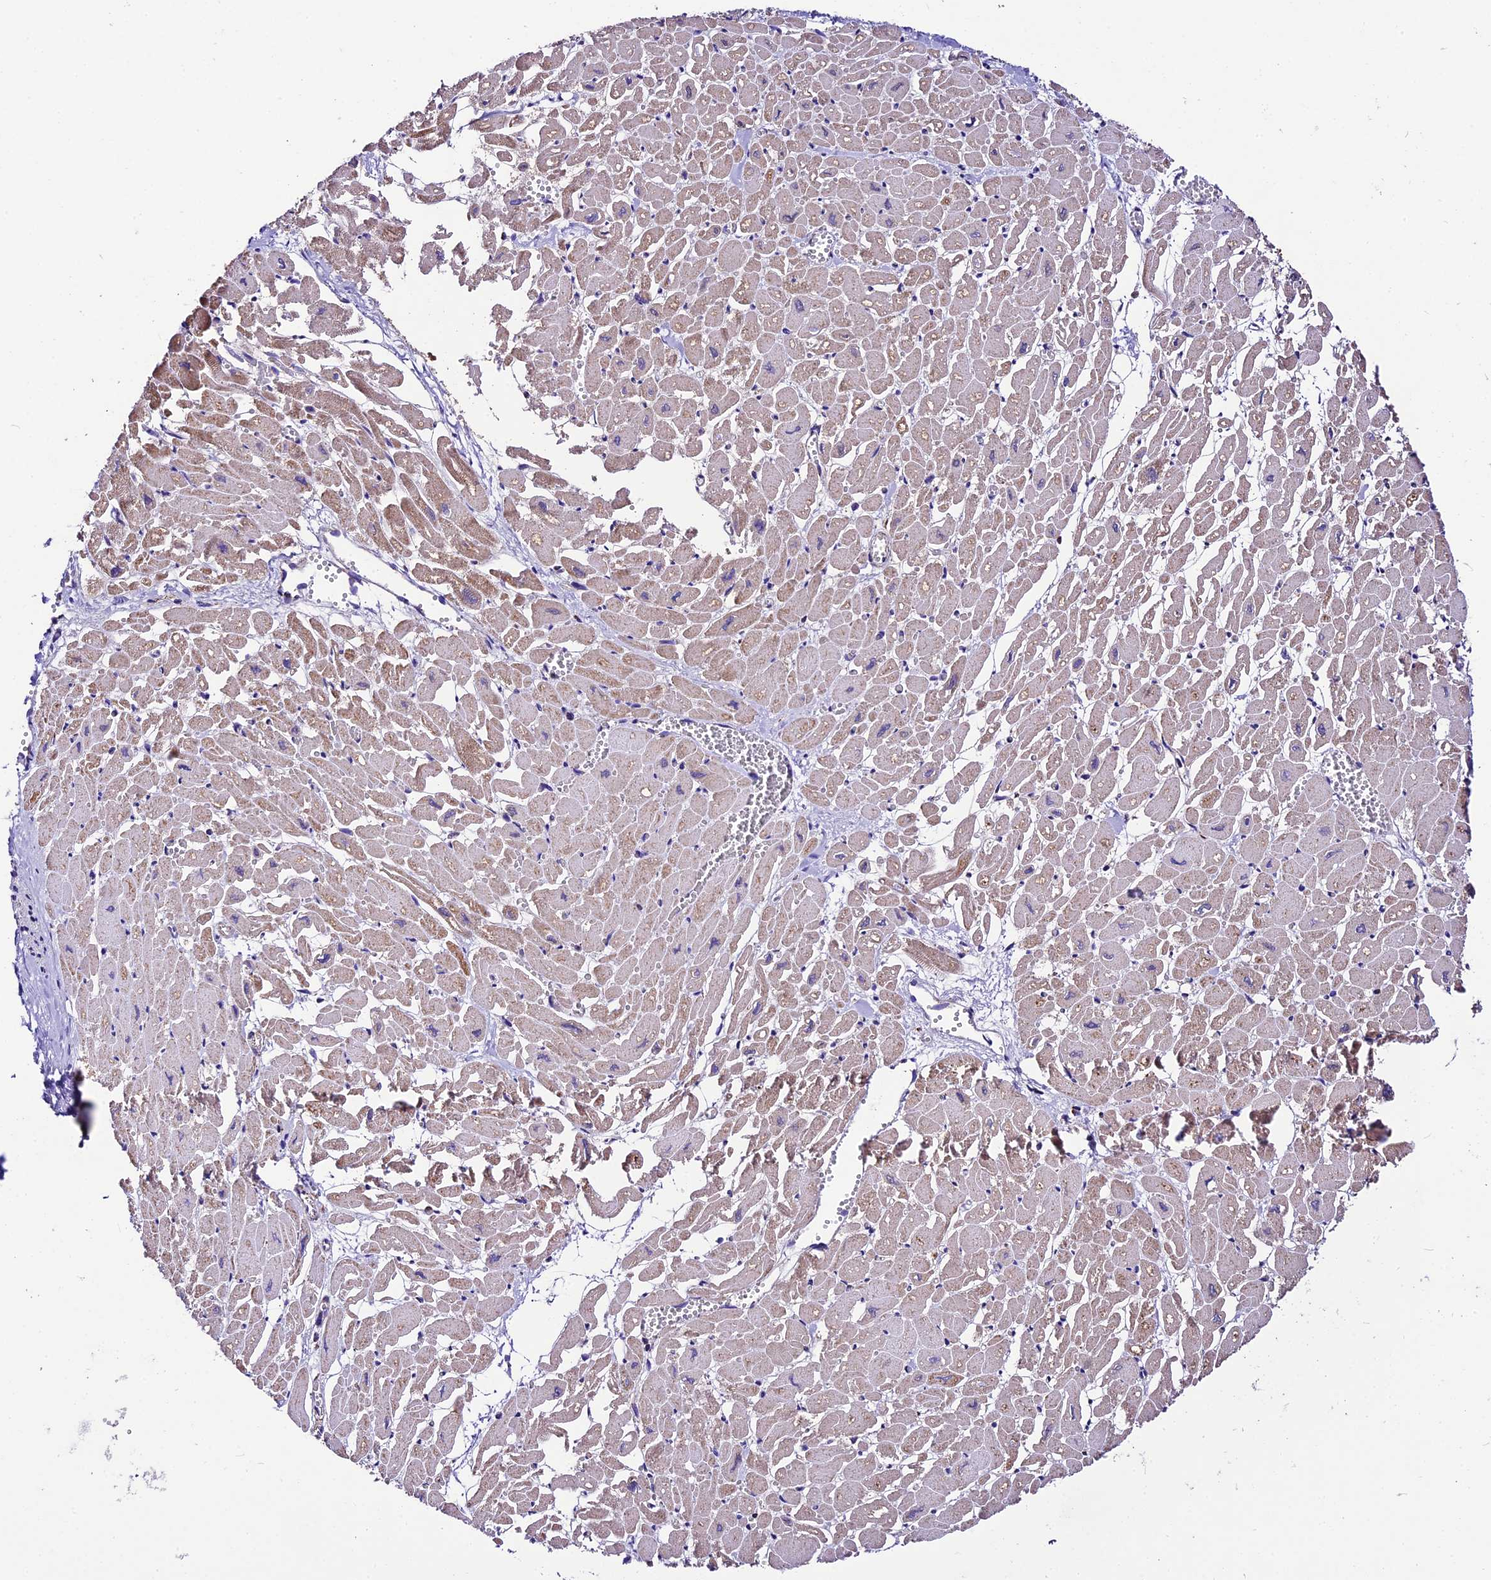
{"staining": {"intensity": "moderate", "quantity": ">75%", "location": "cytoplasmic/membranous"}, "tissue": "heart muscle", "cell_type": "Cardiomyocytes", "image_type": "normal", "snomed": [{"axis": "morphology", "description": "Normal tissue, NOS"}, {"axis": "topography", "description": "Heart"}], "caption": "This is an image of immunohistochemistry (IHC) staining of normal heart muscle, which shows moderate staining in the cytoplasmic/membranous of cardiomyocytes.", "gene": "DCAF5", "patient": {"sex": "male", "age": 54}}